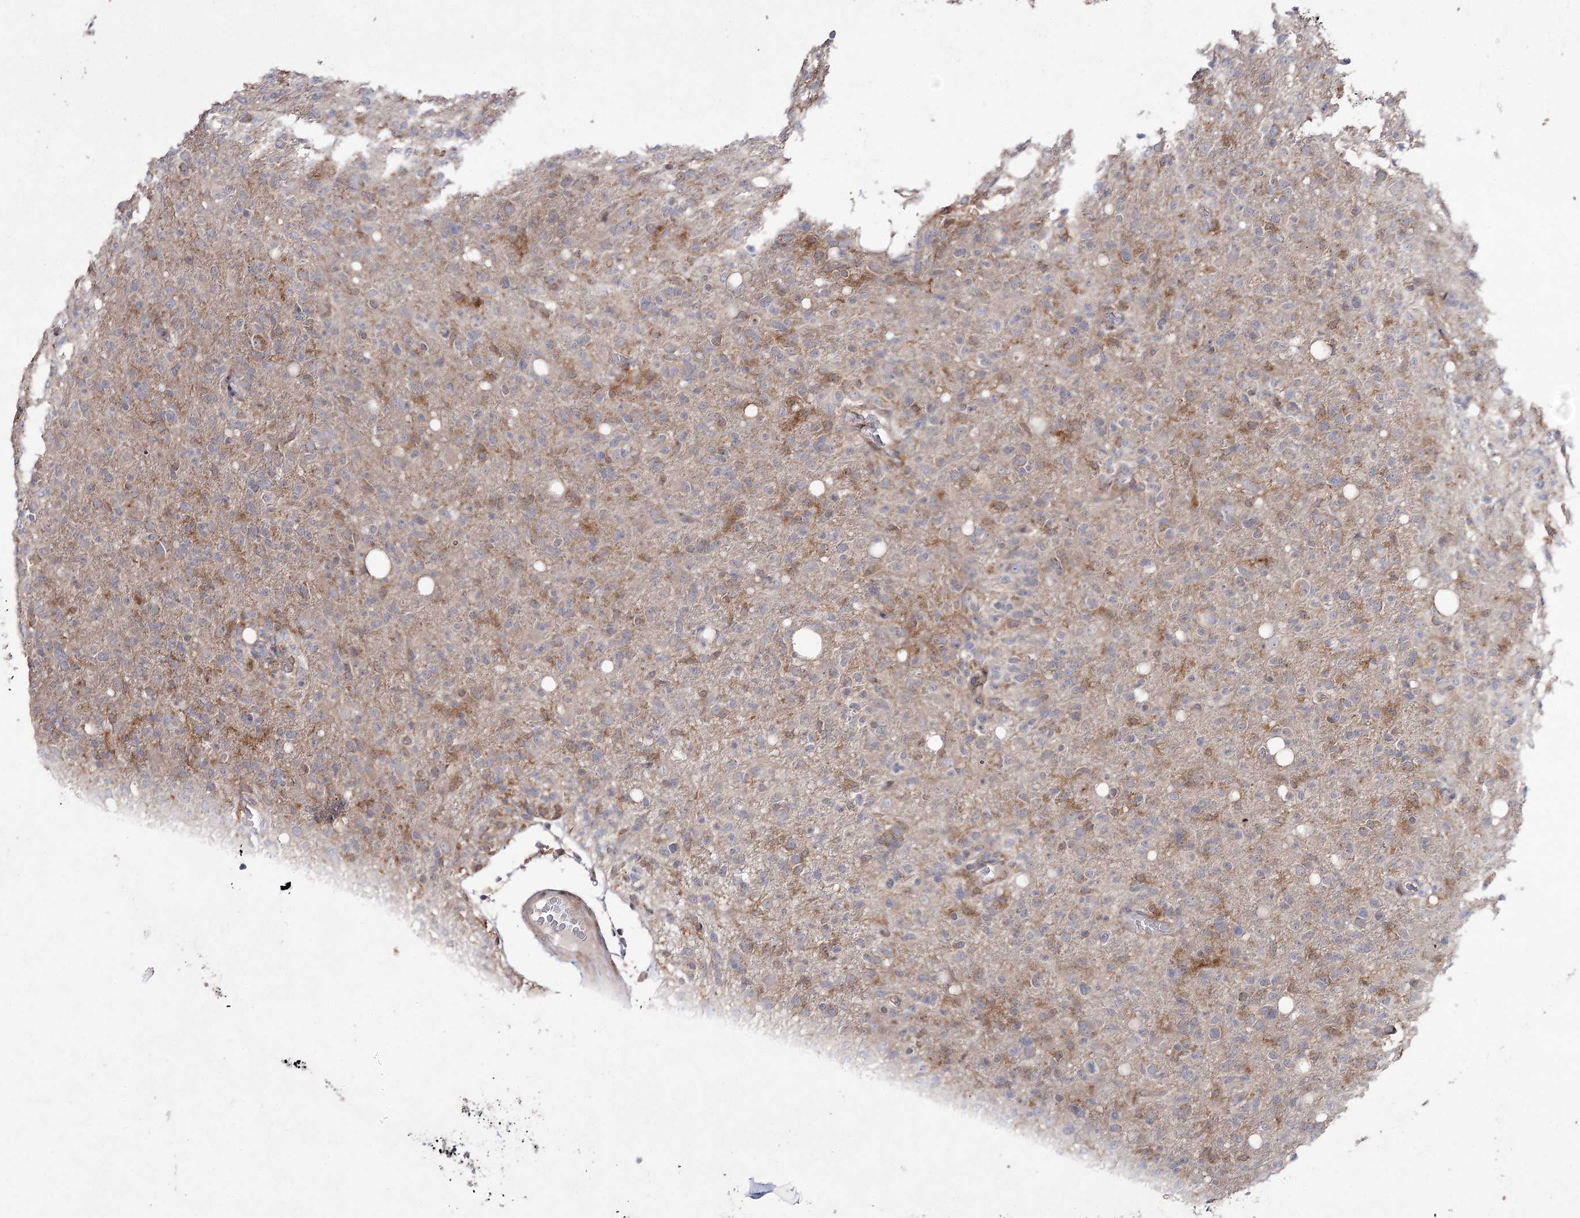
{"staining": {"intensity": "weak", "quantity": "<25%", "location": "cytoplasmic/membranous"}, "tissue": "glioma", "cell_type": "Tumor cells", "image_type": "cancer", "snomed": [{"axis": "morphology", "description": "Glioma, malignant, High grade"}, {"axis": "topography", "description": "Brain"}], "caption": "This is an immunohistochemistry photomicrograph of glioma. There is no expression in tumor cells.", "gene": "FANCL", "patient": {"sex": "female", "age": 57}}